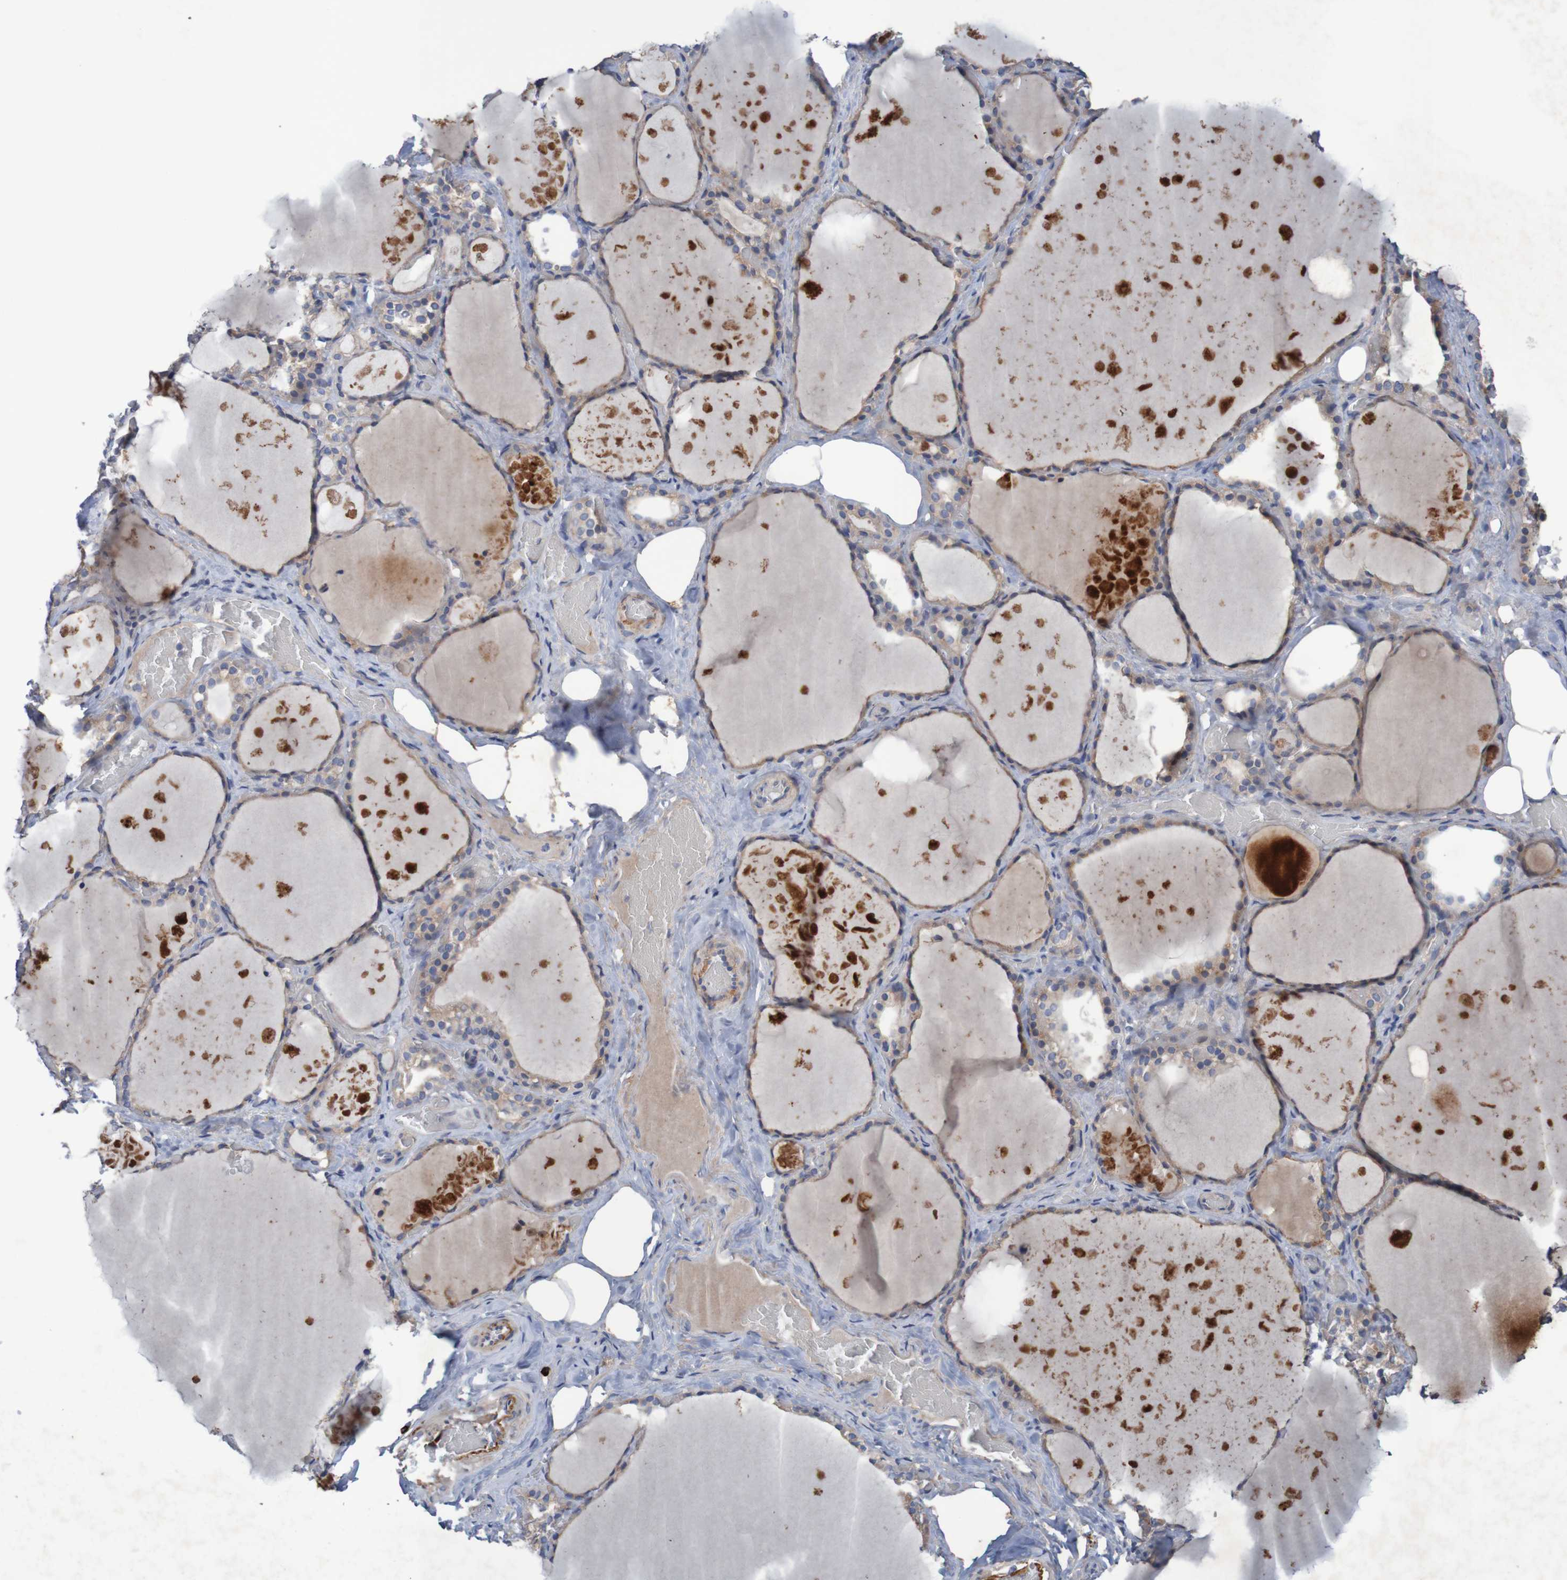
{"staining": {"intensity": "moderate", "quantity": "25%-75%", "location": "cytoplasmic/membranous"}, "tissue": "thyroid gland", "cell_type": "Glandular cells", "image_type": "normal", "snomed": [{"axis": "morphology", "description": "Normal tissue, NOS"}, {"axis": "topography", "description": "Thyroid gland"}], "caption": "Human thyroid gland stained with a brown dye demonstrates moderate cytoplasmic/membranous positive expression in approximately 25%-75% of glandular cells.", "gene": "ANGPT4", "patient": {"sex": "male", "age": 61}}